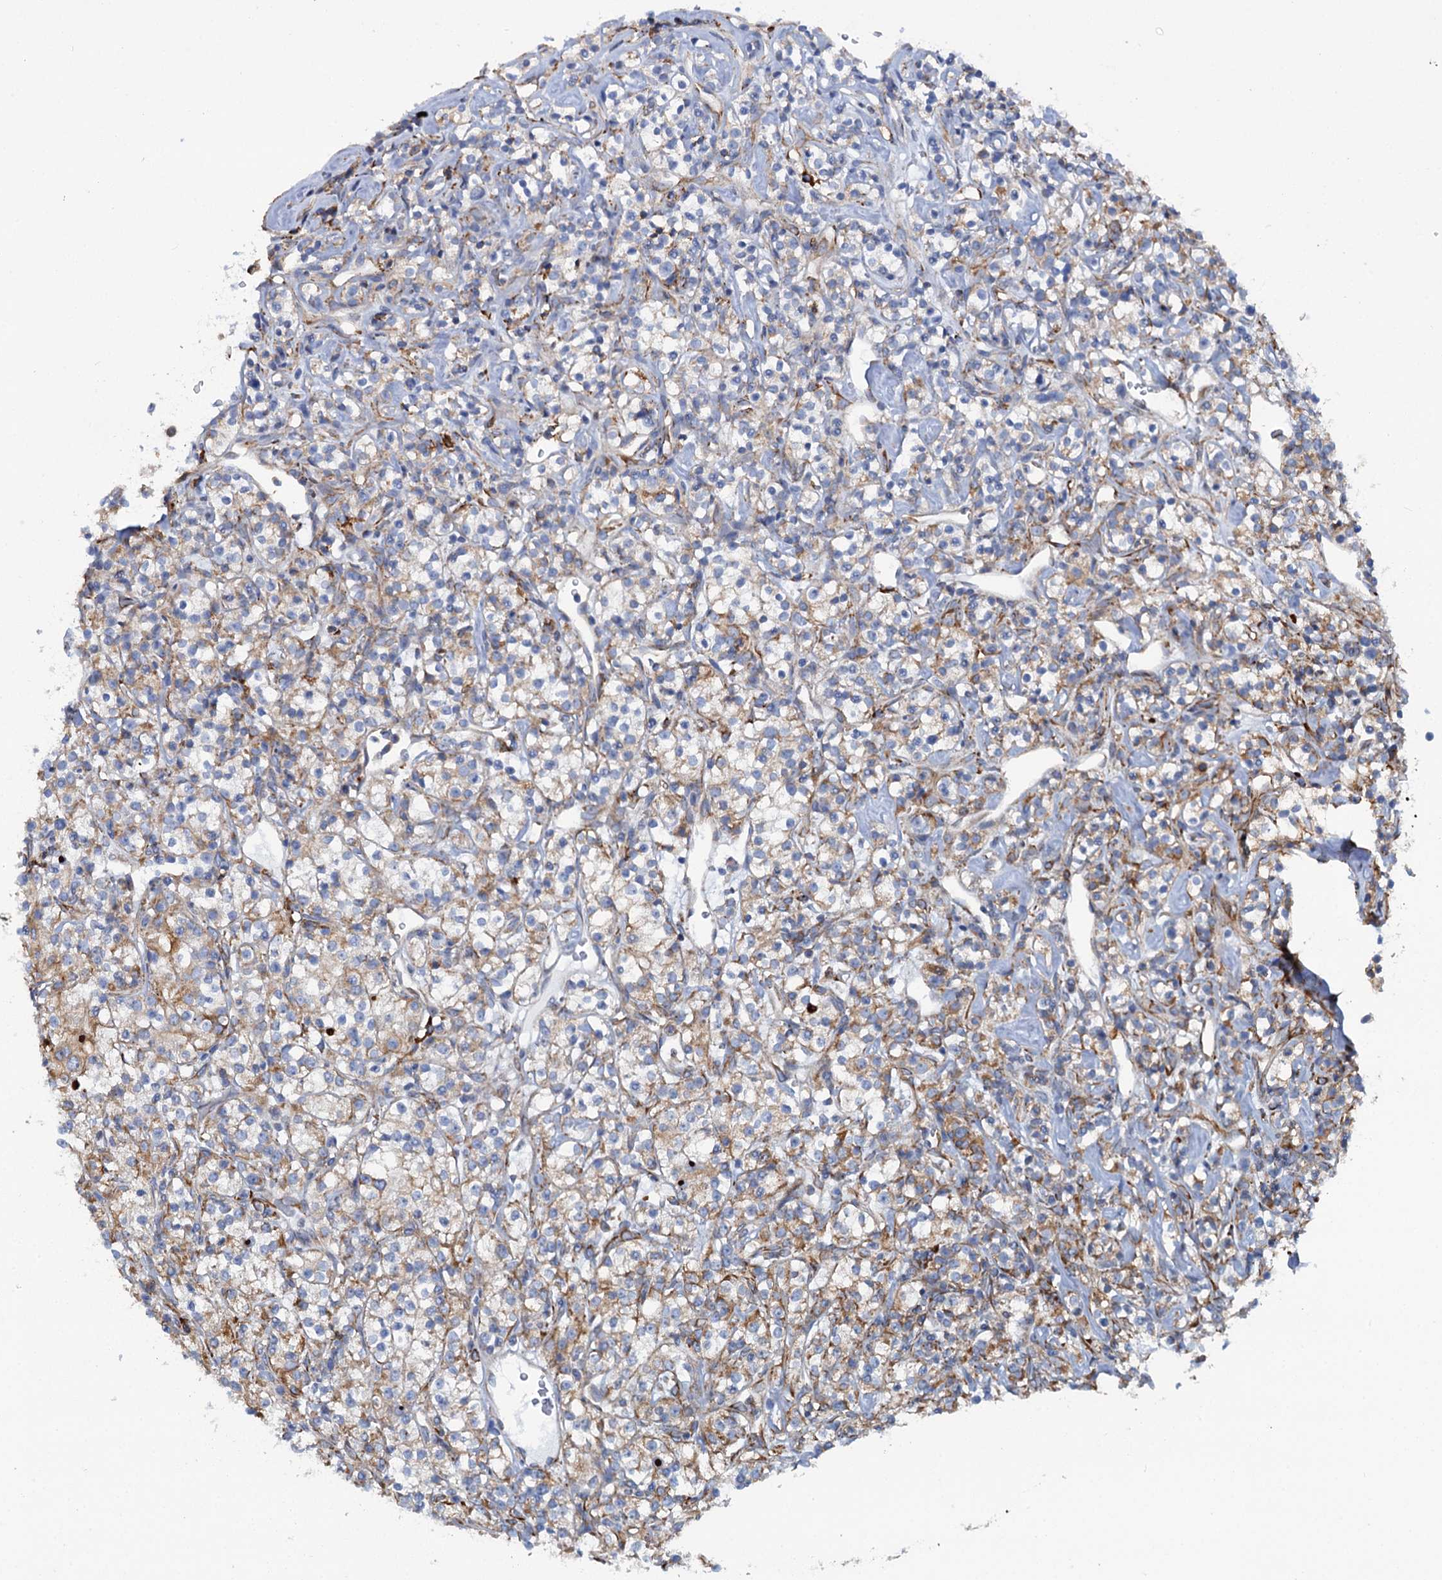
{"staining": {"intensity": "moderate", "quantity": "25%-75%", "location": "cytoplasmic/membranous"}, "tissue": "renal cancer", "cell_type": "Tumor cells", "image_type": "cancer", "snomed": [{"axis": "morphology", "description": "Adenocarcinoma, NOS"}, {"axis": "topography", "description": "Kidney"}], "caption": "The image exhibits a brown stain indicating the presence of a protein in the cytoplasmic/membranous of tumor cells in renal adenocarcinoma.", "gene": "SHE", "patient": {"sex": "male", "age": 77}}